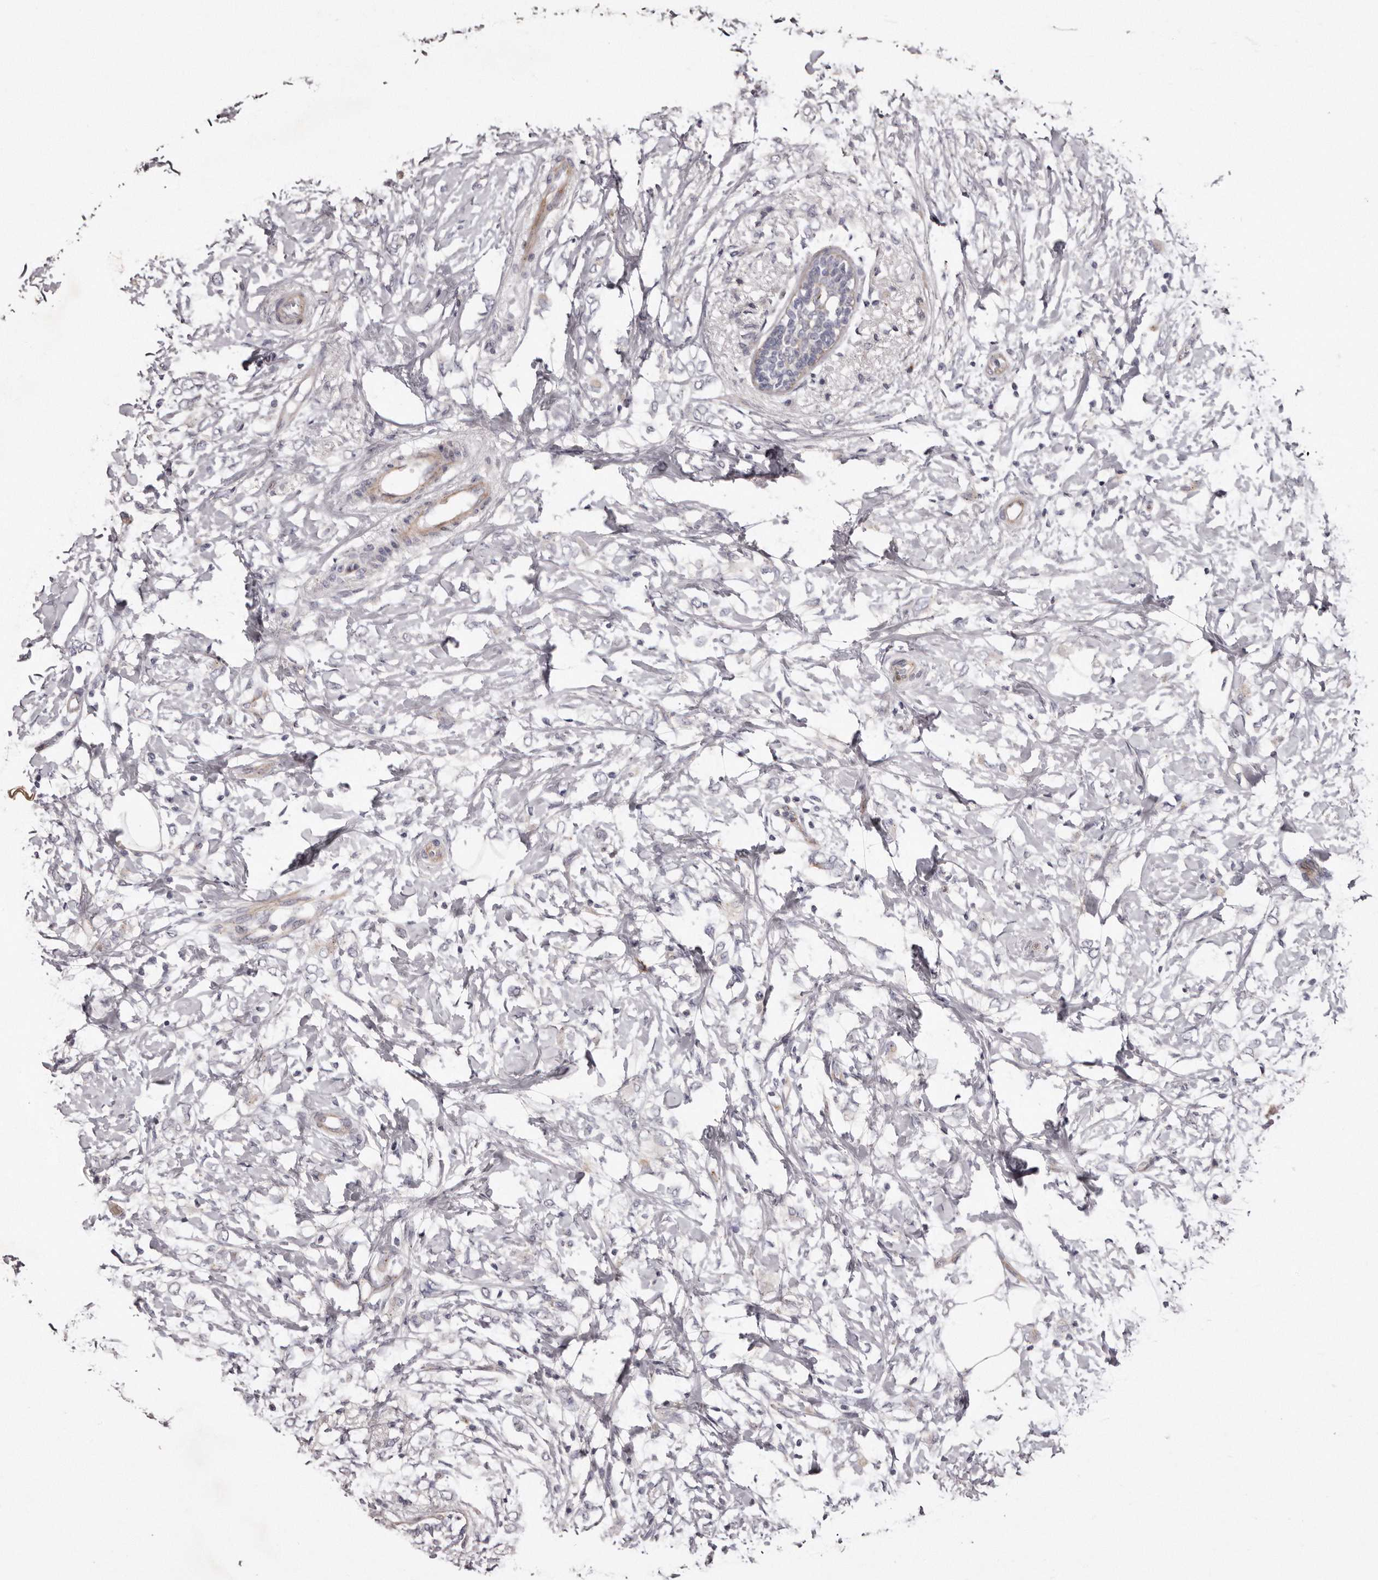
{"staining": {"intensity": "negative", "quantity": "none", "location": "none"}, "tissue": "breast cancer", "cell_type": "Tumor cells", "image_type": "cancer", "snomed": [{"axis": "morphology", "description": "Normal tissue, NOS"}, {"axis": "morphology", "description": "Lobular carcinoma"}, {"axis": "topography", "description": "Breast"}], "caption": "This is a image of immunohistochemistry (IHC) staining of breast lobular carcinoma, which shows no expression in tumor cells. (DAB (3,3'-diaminobenzidine) IHC with hematoxylin counter stain).", "gene": "PEG10", "patient": {"sex": "female", "age": 47}}